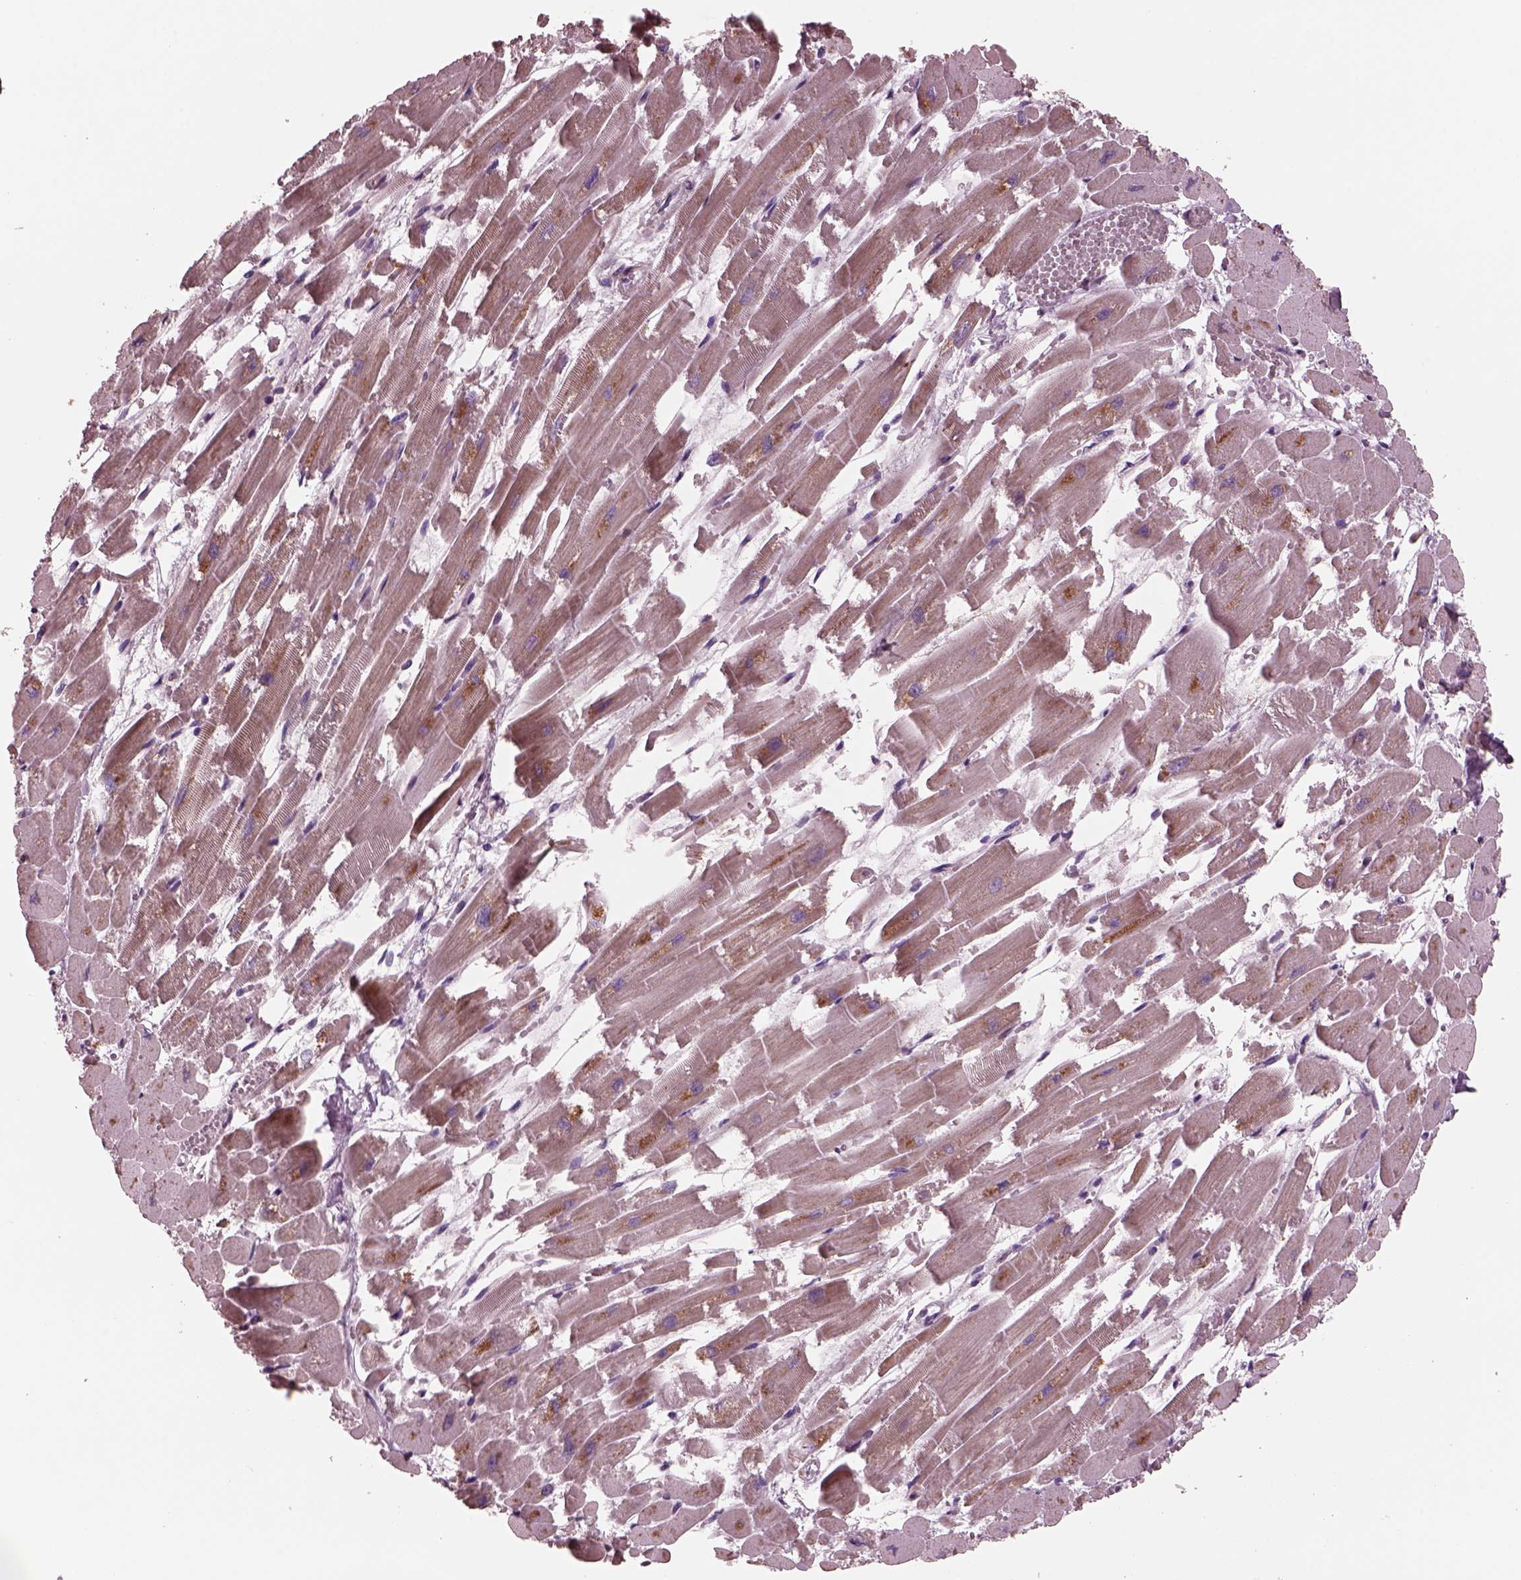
{"staining": {"intensity": "weak", "quantity": "25%-75%", "location": "cytoplasmic/membranous"}, "tissue": "heart muscle", "cell_type": "Cardiomyocytes", "image_type": "normal", "snomed": [{"axis": "morphology", "description": "Normal tissue, NOS"}, {"axis": "topography", "description": "Heart"}], "caption": "Protein staining of normal heart muscle demonstrates weak cytoplasmic/membranous expression in approximately 25%-75% of cardiomyocytes. (DAB (3,3'-diaminobenzidine) IHC with brightfield microscopy, high magnification).", "gene": "AP4M1", "patient": {"sex": "female", "age": 52}}